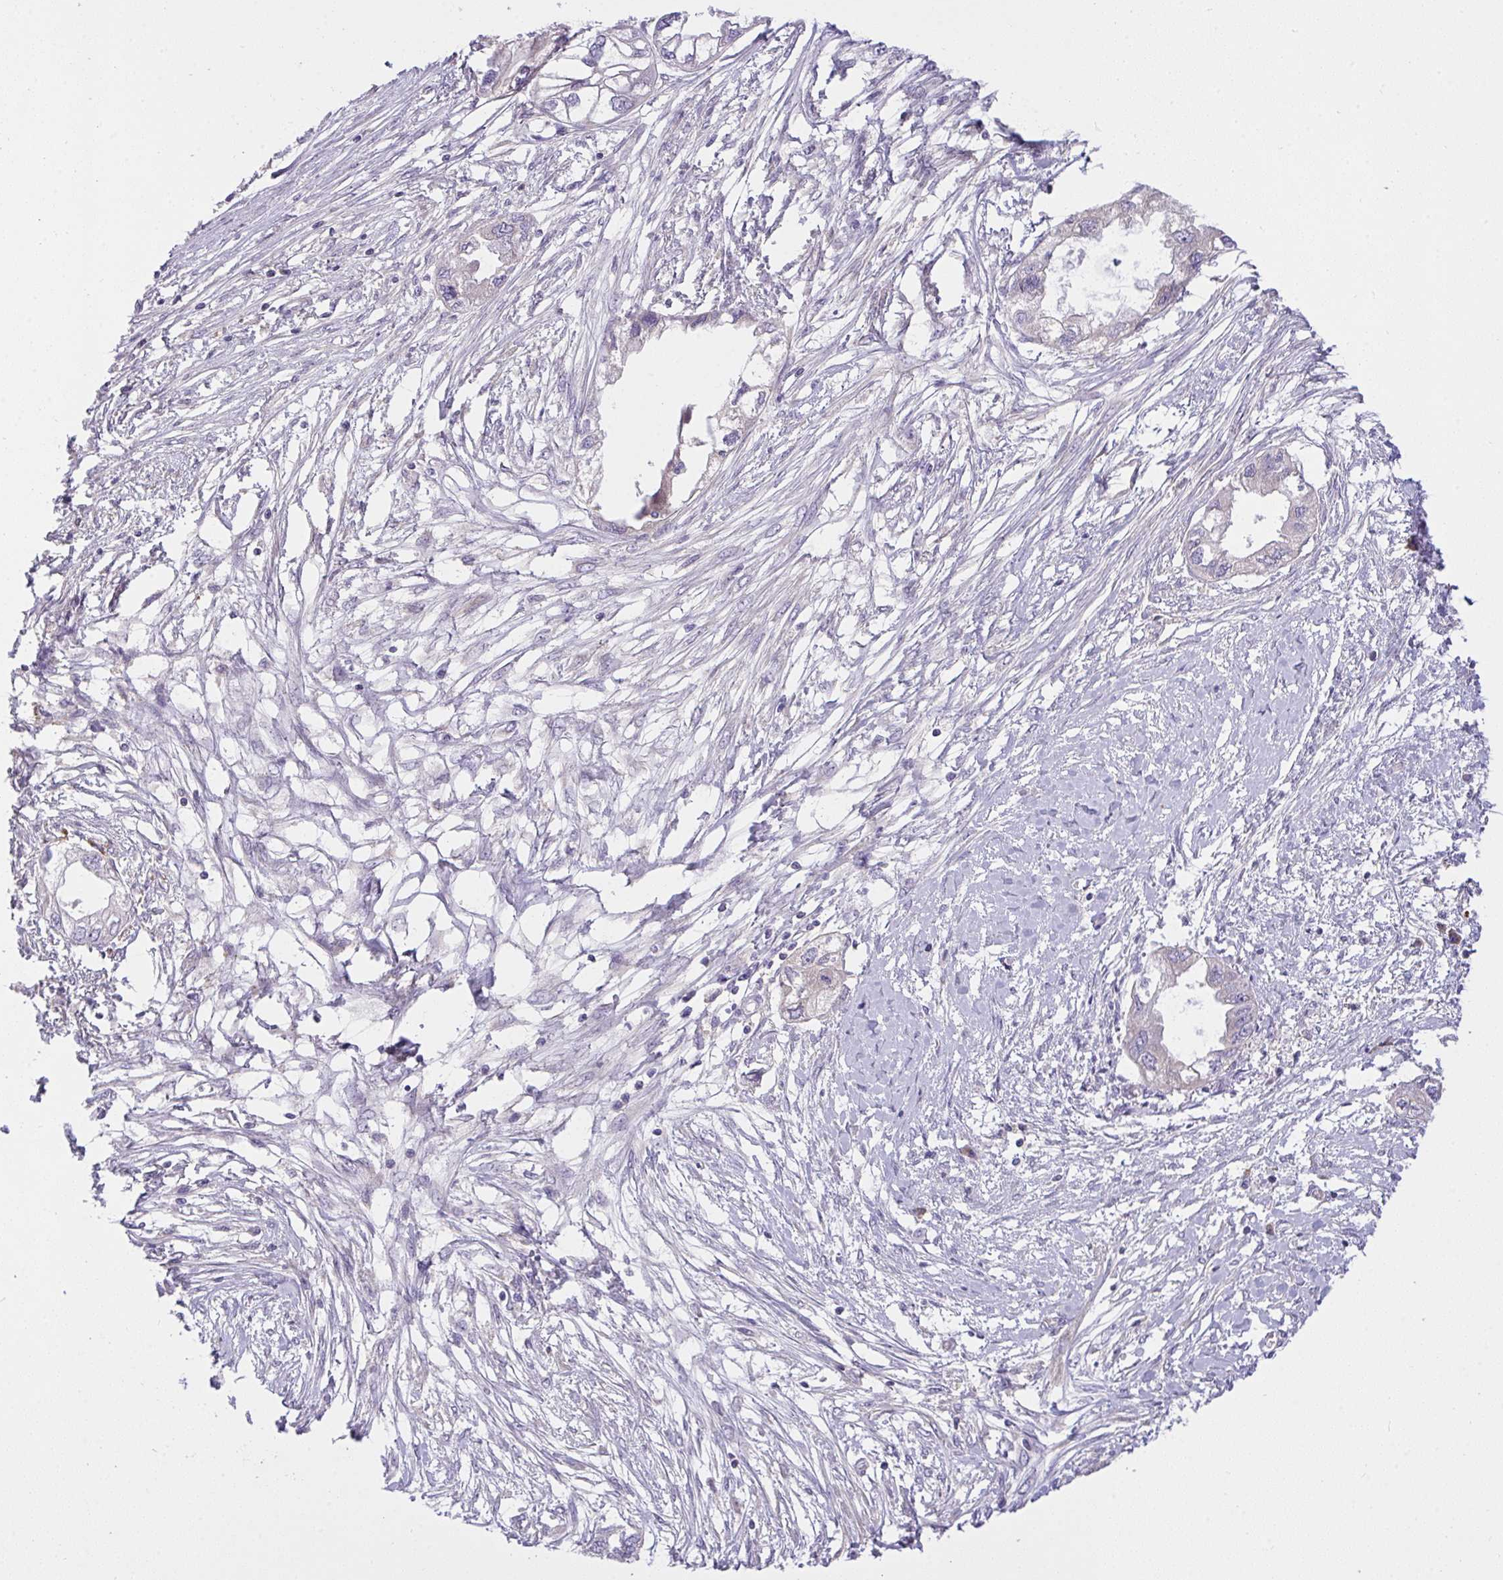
{"staining": {"intensity": "weak", "quantity": "<25%", "location": "cytoplasmic/membranous"}, "tissue": "endometrial cancer", "cell_type": "Tumor cells", "image_type": "cancer", "snomed": [{"axis": "morphology", "description": "Adenocarcinoma, NOS"}, {"axis": "morphology", "description": "Adenocarcinoma, metastatic, NOS"}, {"axis": "topography", "description": "Adipose tissue"}, {"axis": "topography", "description": "Endometrium"}], "caption": "A high-resolution image shows immunohistochemistry staining of endometrial cancer, which exhibits no significant positivity in tumor cells.", "gene": "ZNF581", "patient": {"sex": "female", "age": 67}}